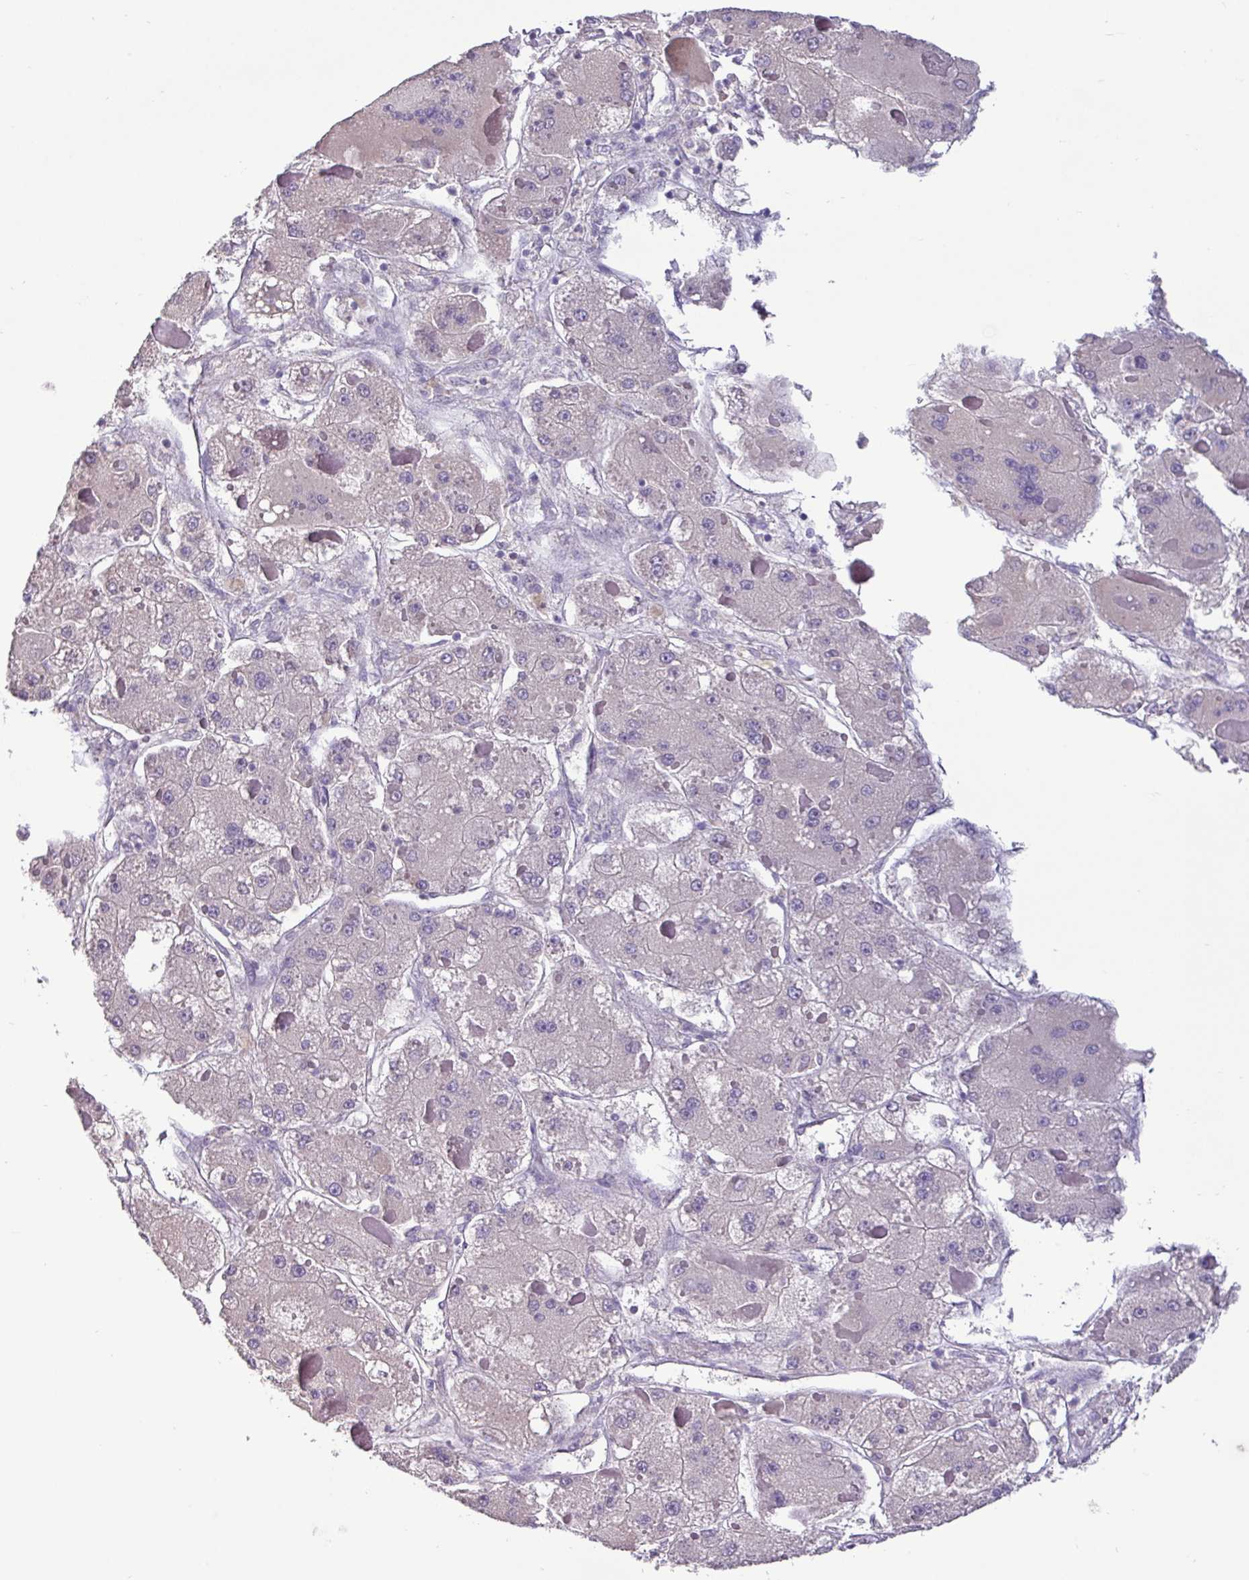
{"staining": {"intensity": "negative", "quantity": "none", "location": "none"}, "tissue": "liver cancer", "cell_type": "Tumor cells", "image_type": "cancer", "snomed": [{"axis": "morphology", "description": "Carcinoma, Hepatocellular, NOS"}, {"axis": "topography", "description": "Liver"}], "caption": "IHC micrograph of liver cancer (hepatocellular carcinoma) stained for a protein (brown), which displays no positivity in tumor cells.", "gene": "PAX8", "patient": {"sex": "female", "age": 73}}